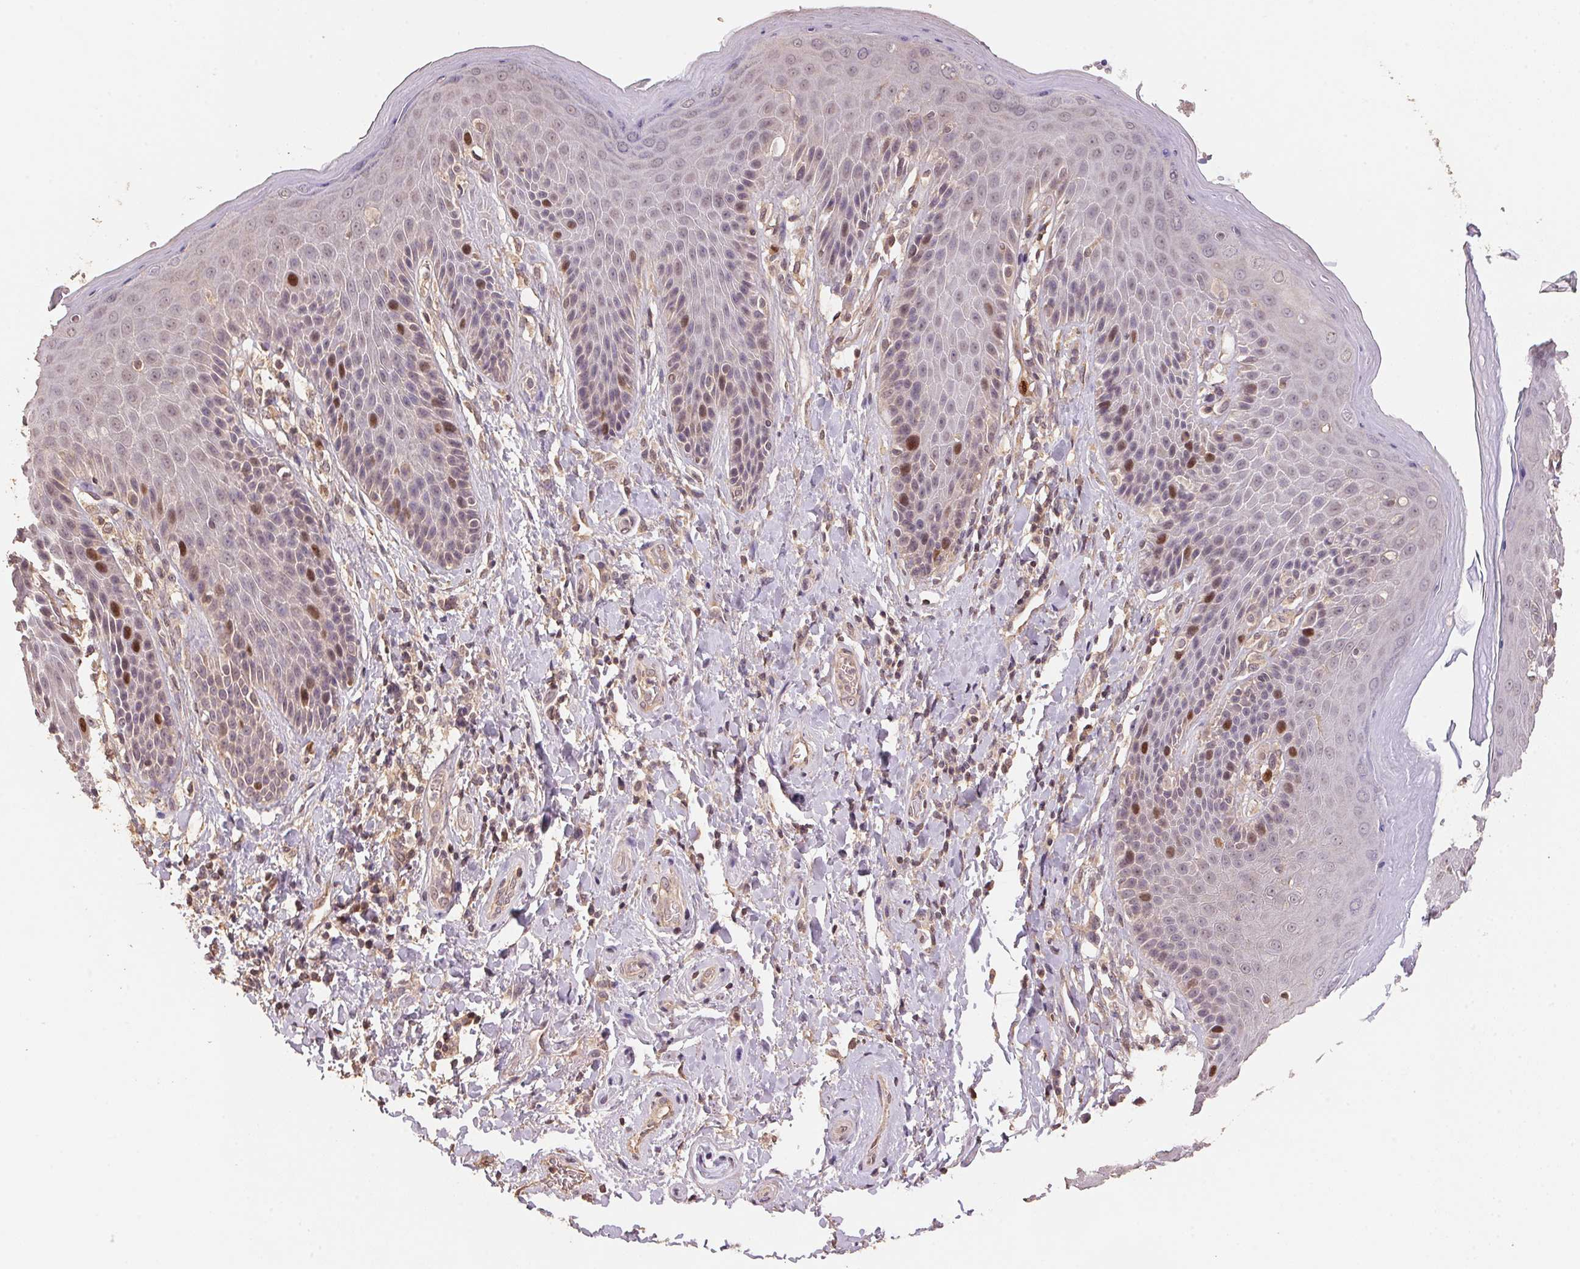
{"staining": {"intensity": "strong", "quantity": "<25%", "location": "nuclear"}, "tissue": "skin", "cell_type": "Epidermal cells", "image_type": "normal", "snomed": [{"axis": "morphology", "description": "Normal tissue, NOS"}, {"axis": "topography", "description": "Anal"}, {"axis": "topography", "description": "Peripheral nerve tissue"}], "caption": "Human skin stained for a protein (brown) exhibits strong nuclear positive staining in approximately <25% of epidermal cells.", "gene": "CENPF", "patient": {"sex": "male", "age": 51}}